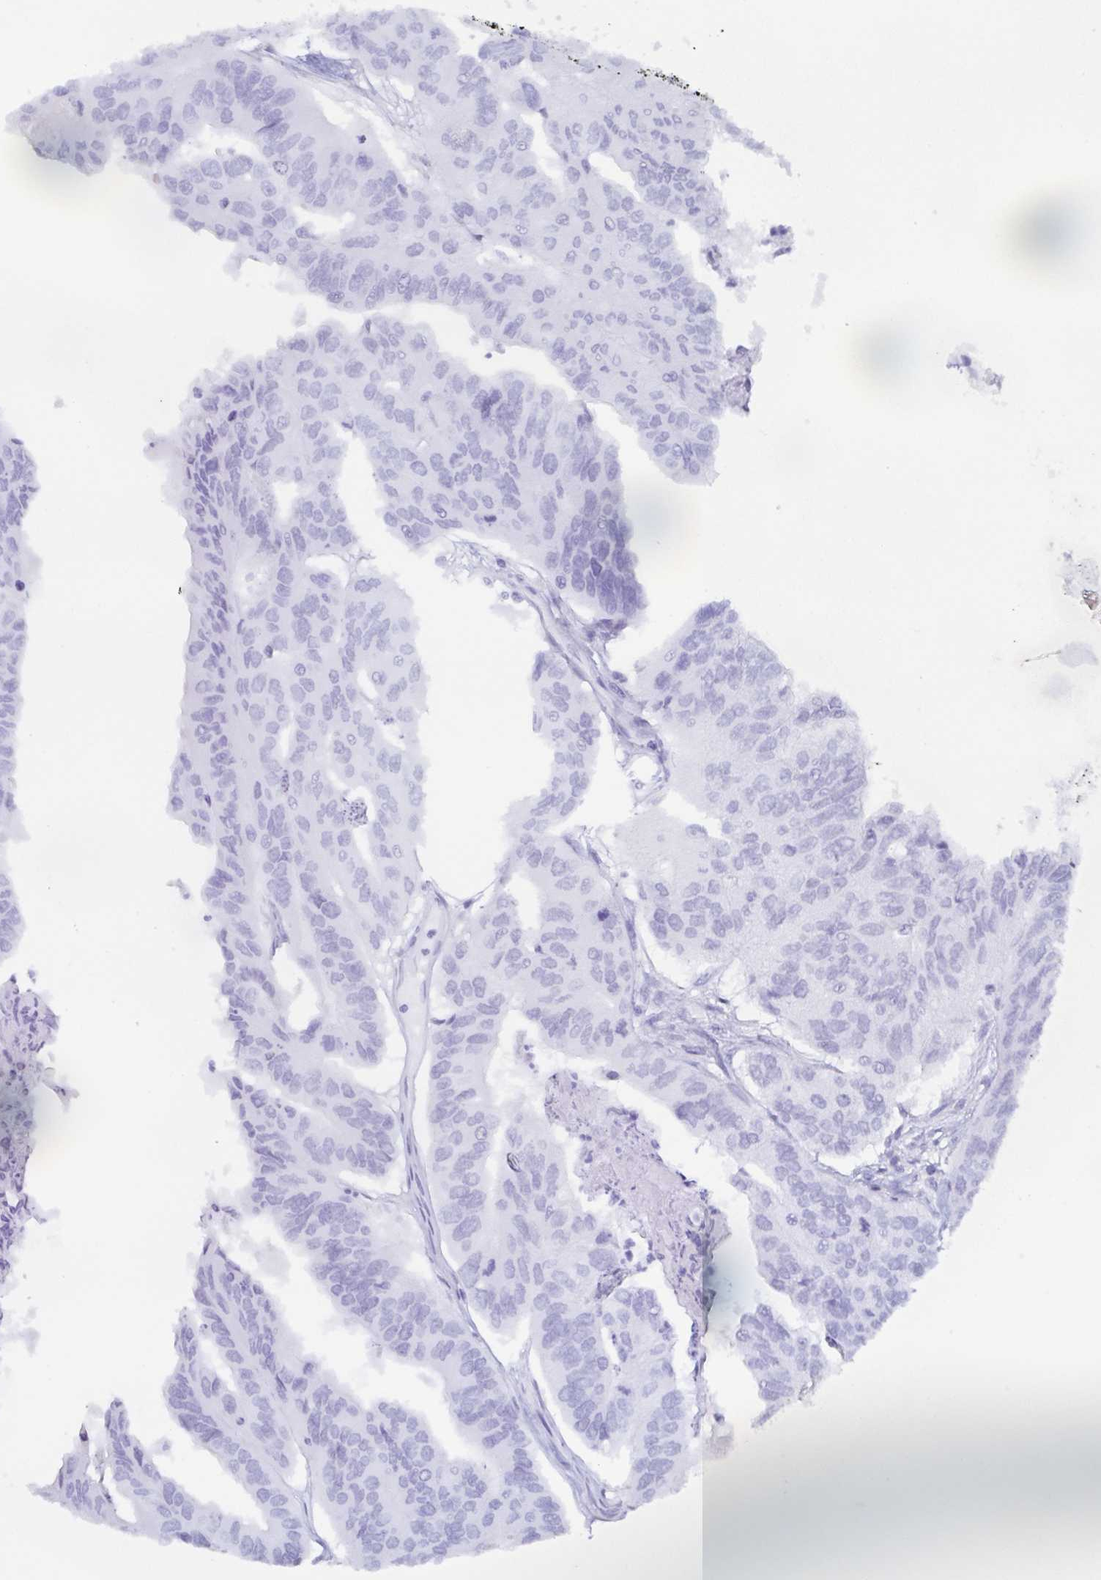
{"staining": {"intensity": "negative", "quantity": "none", "location": "none"}, "tissue": "colorectal cancer", "cell_type": "Tumor cells", "image_type": "cancer", "snomed": [{"axis": "morphology", "description": "Adenocarcinoma, NOS"}, {"axis": "topography", "description": "Colon"}], "caption": "A micrograph of human colorectal cancer is negative for staining in tumor cells.", "gene": "POU2F3", "patient": {"sex": "female", "age": 67}}